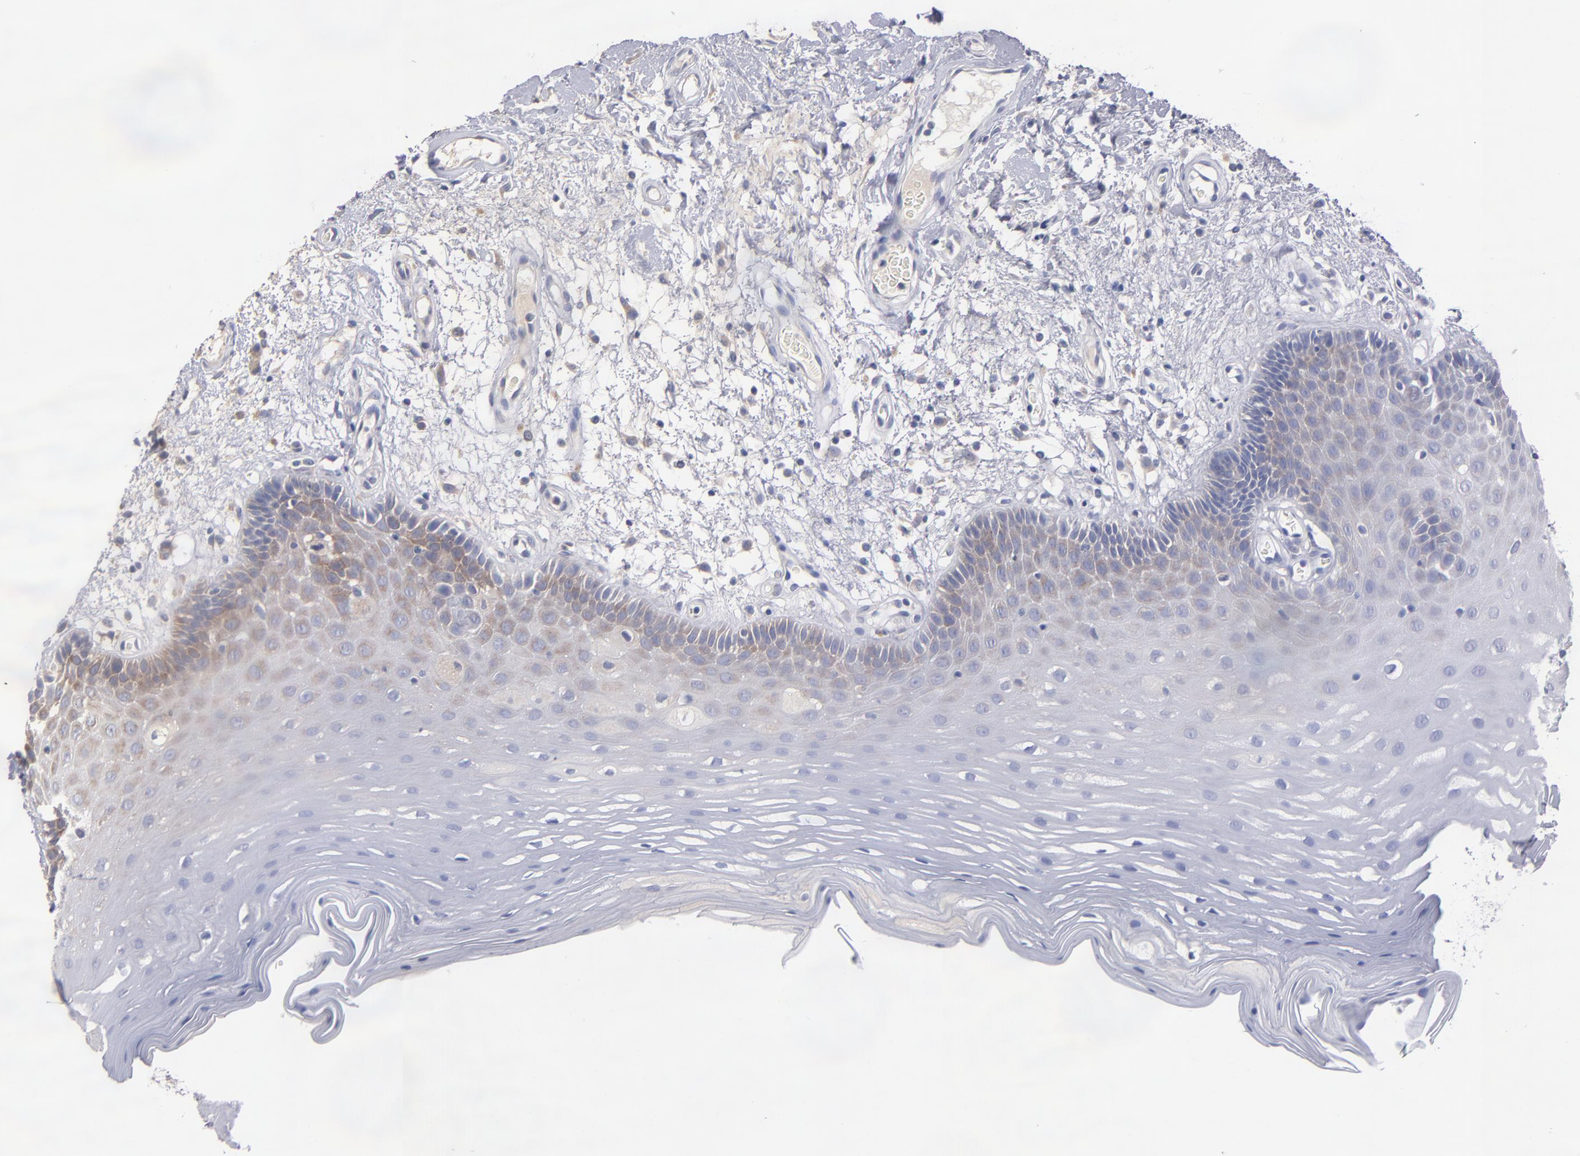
{"staining": {"intensity": "weak", "quantity": "<25%", "location": "cytoplasmic/membranous"}, "tissue": "oral mucosa", "cell_type": "Squamous epithelial cells", "image_type": "normal", "snomed": [{"axis": "morphology", "description": "Normal tissue, NOS"}, {"axis": "topography", "description": "Oral tissue"}], "caption": "A high-resolution histopathology image shows IHC staining of unremarkable oral mucosa, which reveals no significant expression in squamous epithelial cells.", "gene": "UPF3B", "patient": {"sex": "male", "age": 62}}